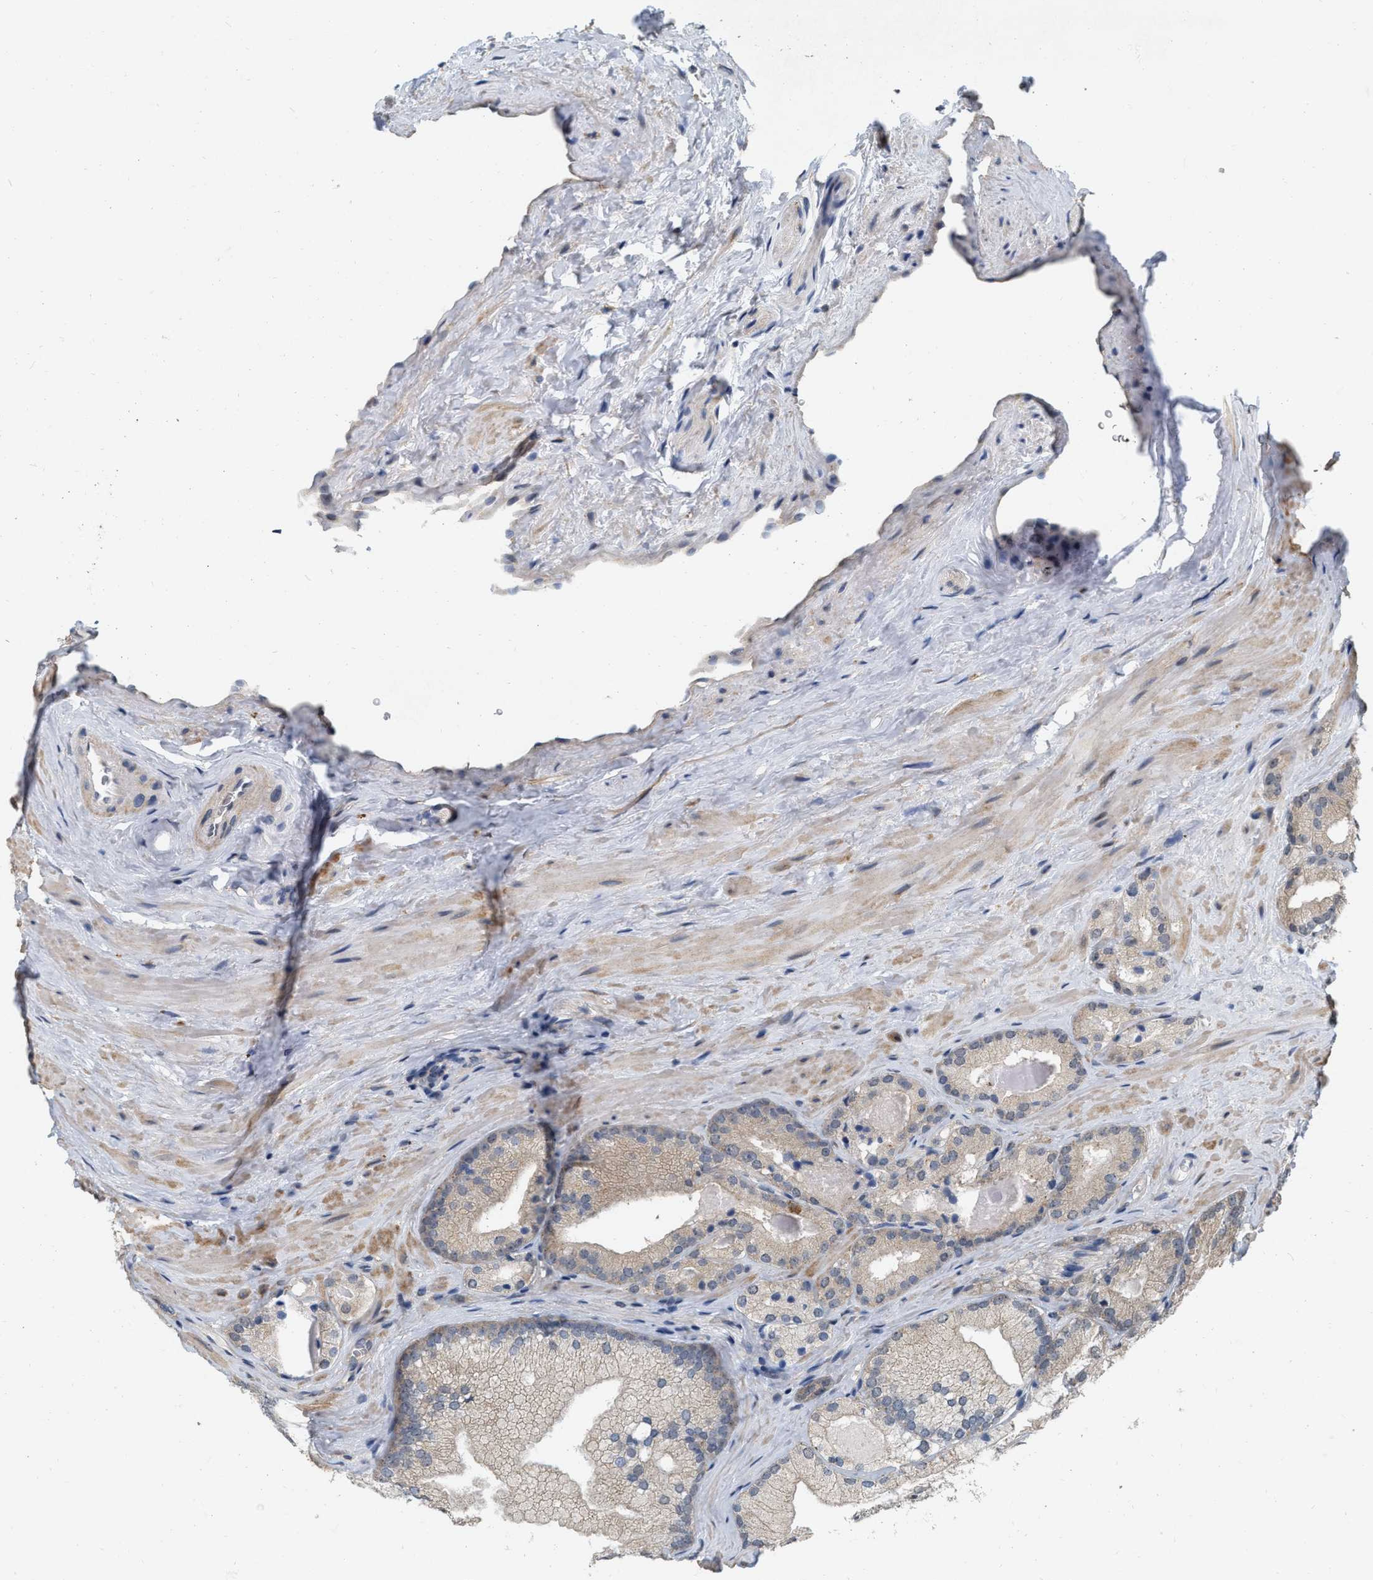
{"staining": {"intensity": "negative", "quantity": "none", "location": "none"}, "tissue": "prostate cancer", "cell_type": "Tumor cells", "image_type": "cancer", "snomed": [{"axis": "morphology", "description": "Adenocarcinoma, Low grade"}, {"axis": "topography", "description": "Prostate"}], "caption": "Prostate cancer stained for a protein using immunohistochemistry (IHC) demonstrates no staining tumor cells.", "gene": "RUVBL1", "patient": {"sex": "male", "age": 65}}